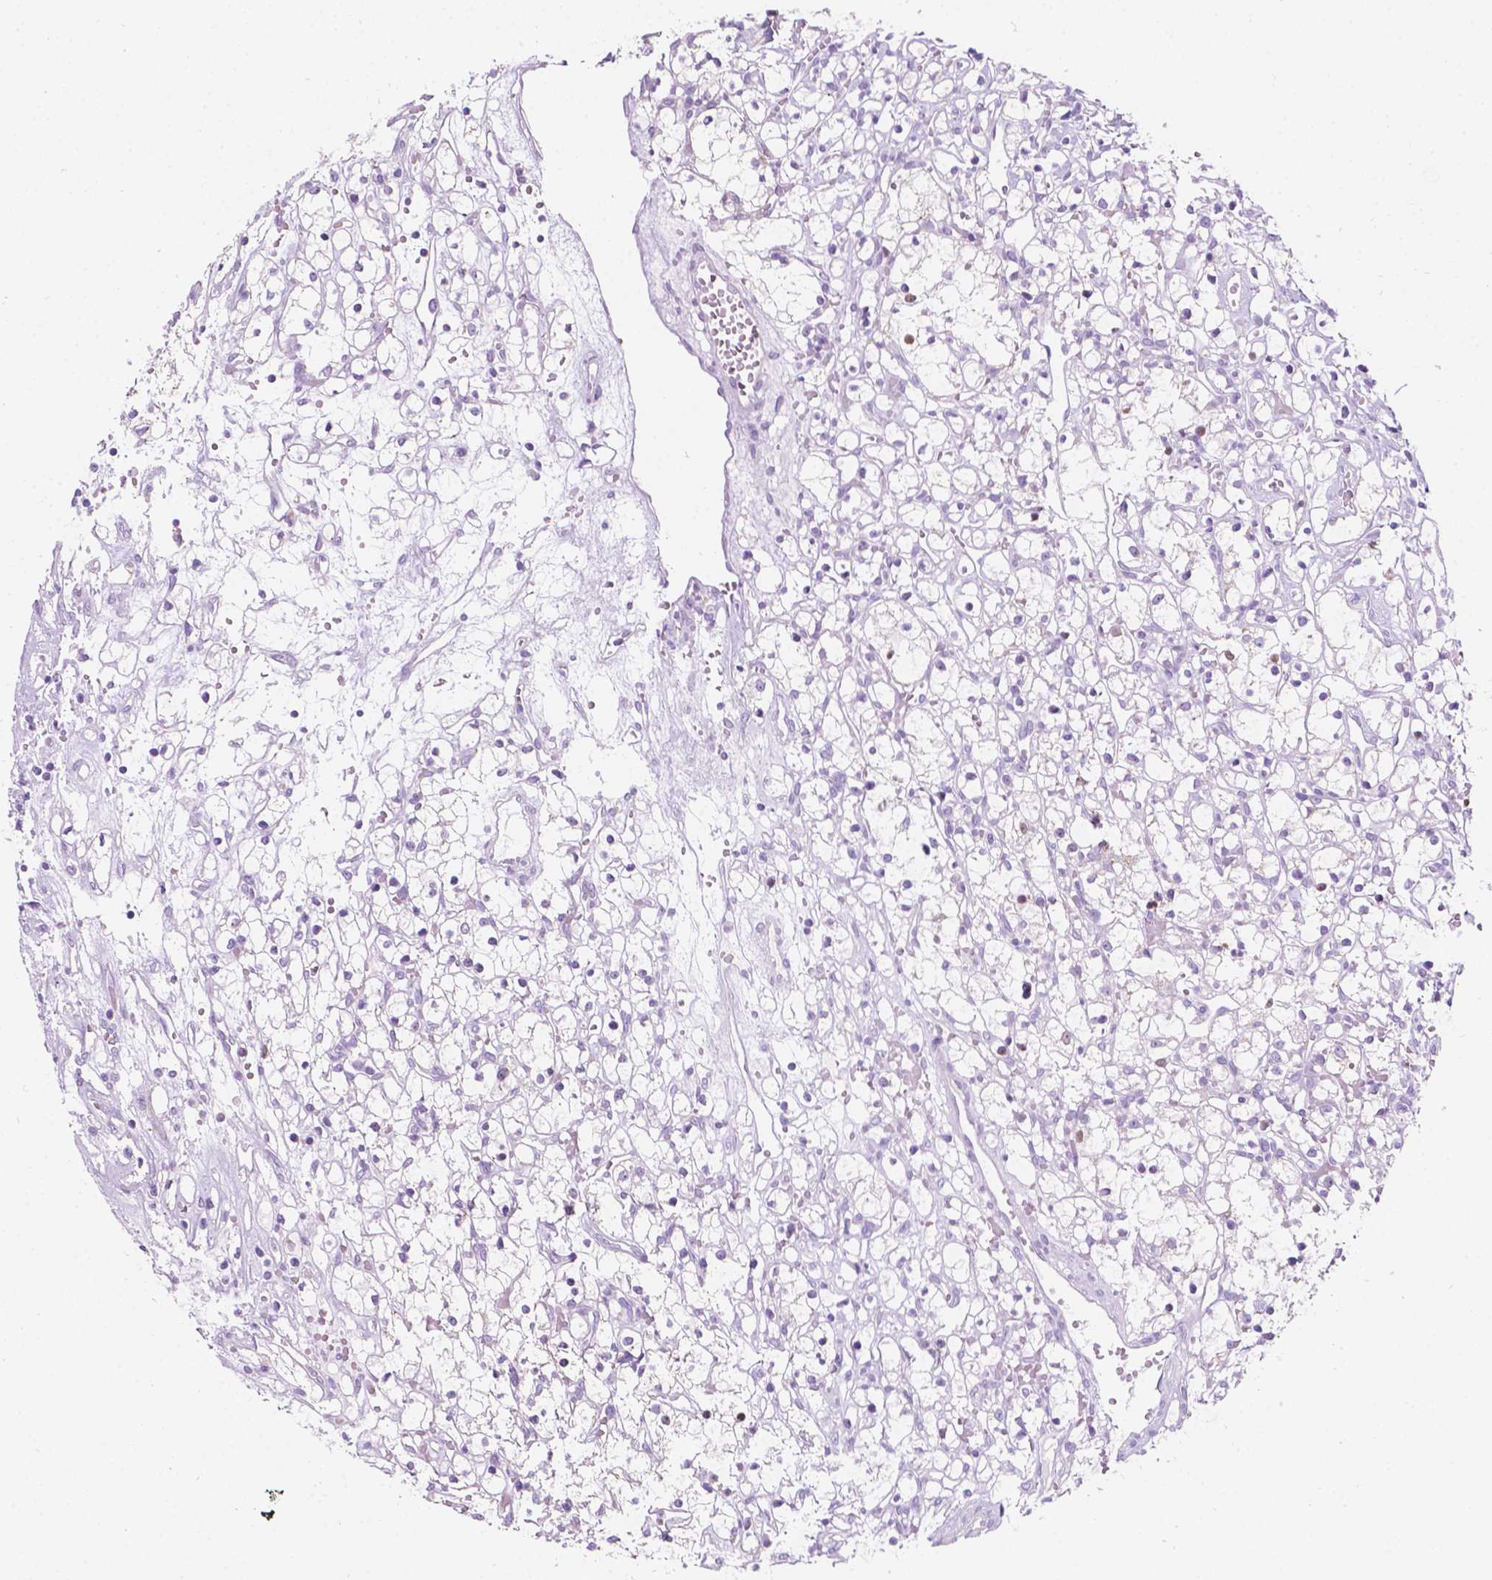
{"staining": {"intensity": "negative", "quantity": "none", "location": "none"}, "tissue": "renal cancer", "cell_type": "Tumor cells", "image_type": "cancer", "snomed": [{"axis": "morphology", "description": "Adenocarcinoma, NOS"}, {"axis": "topography", "description": "Kidney"}], "caption": "Histopathology image shows no protein staining in tumor cells of adenocarcinoma (renal) tissue.", "gene": "NOS1AP", "patient": {"sex": "female", "age": 59}}